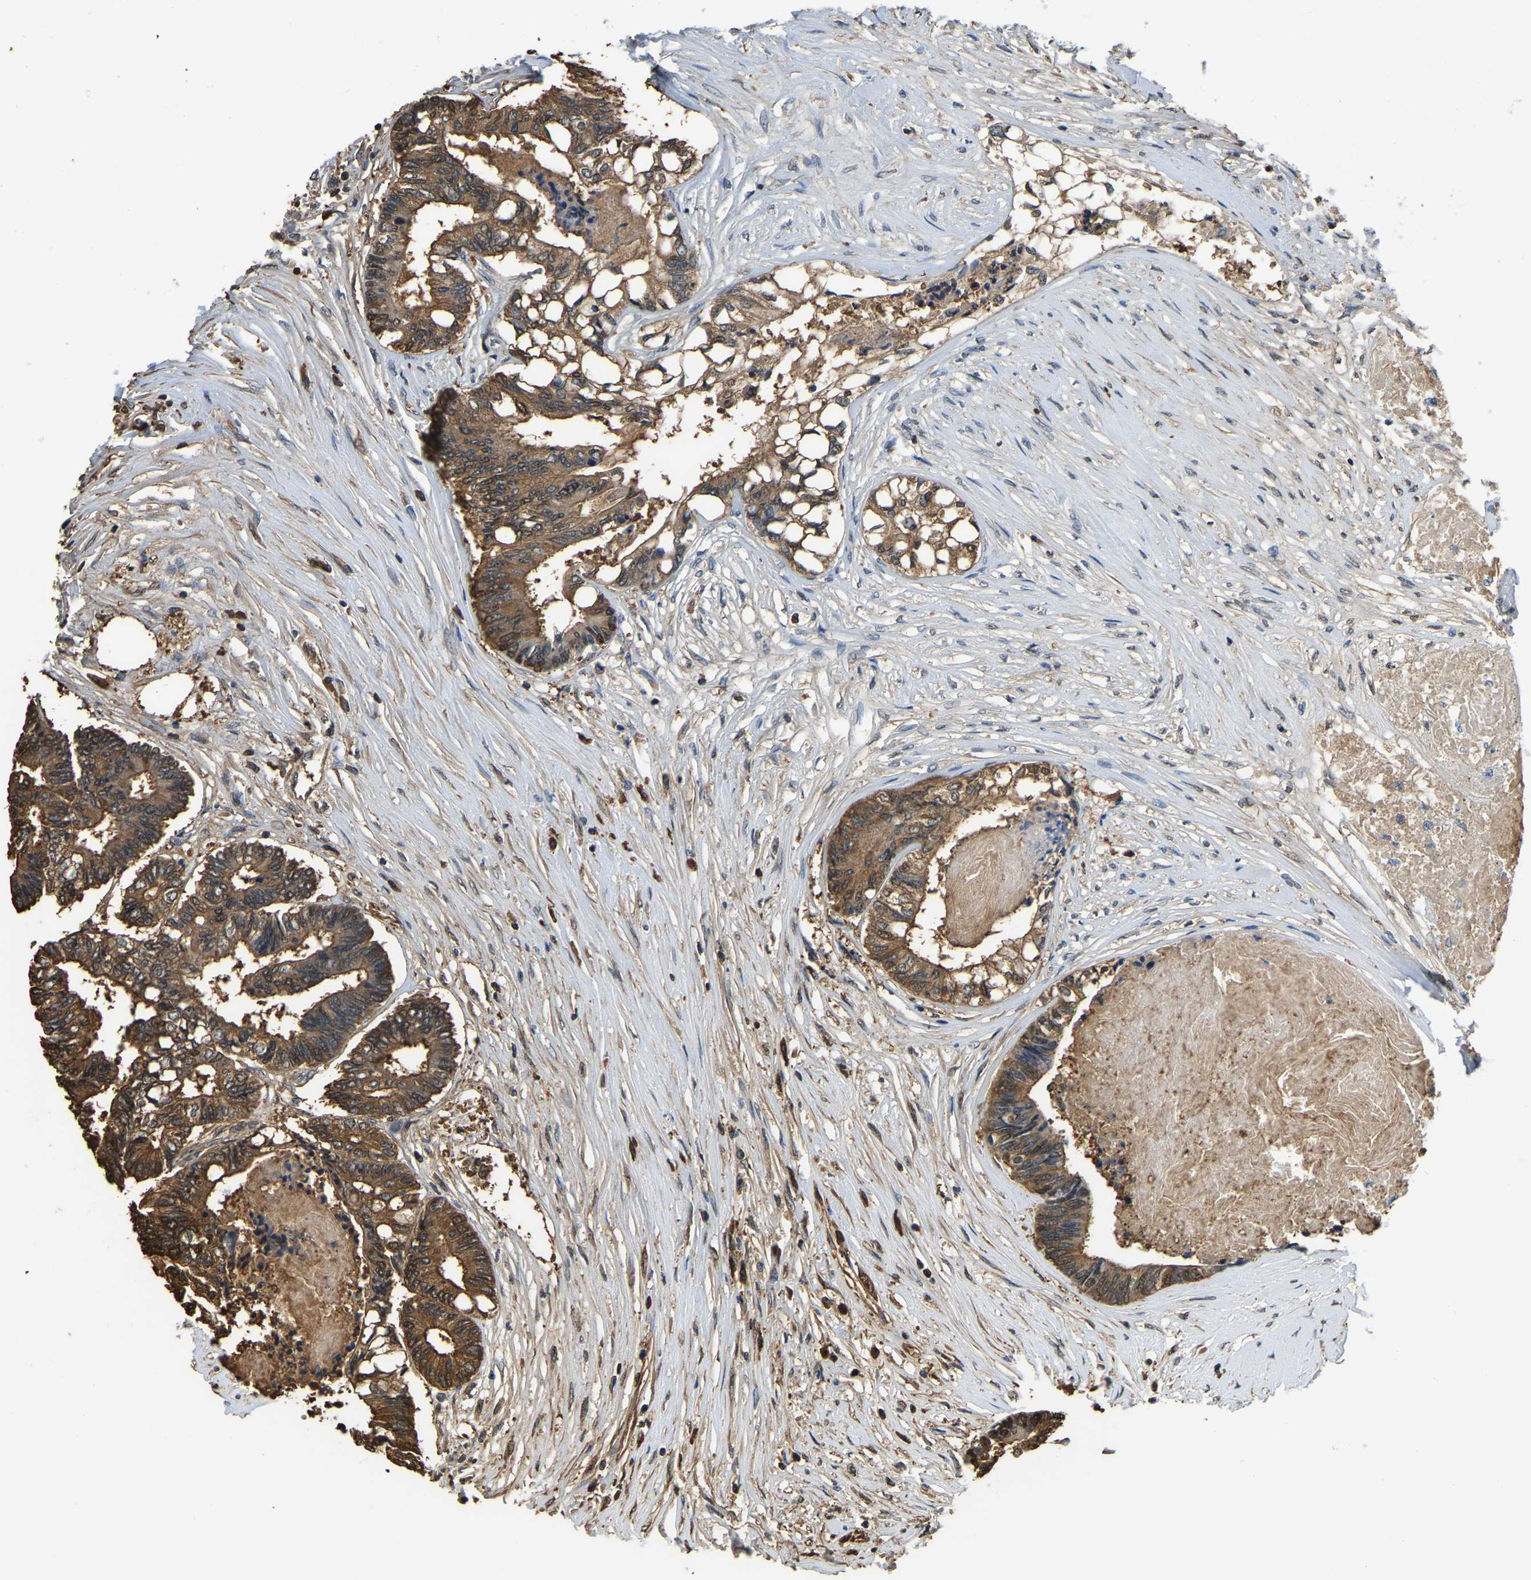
{"staining": {"intensity": "moderate", "quantity": ">75%", "location": "cytoplasmic/membranous"}, "tissue": "colorectal cancer", "cell_type": "Tumor cells", "image_type": "cancer", "snomed": [{"axis": "morphology", "description": "Adenocarcinoma, NOS"}, {"axis": "topography", "description": "Rectum"}], "caption": "IHC of colorectal adenocarcinoma demonstrates medium levels of moderate cytoplasmic/membranous staining in about >75% of tumor cells.", "gene": "LDHB", "patient": {"sex": "male", "age": 63}}